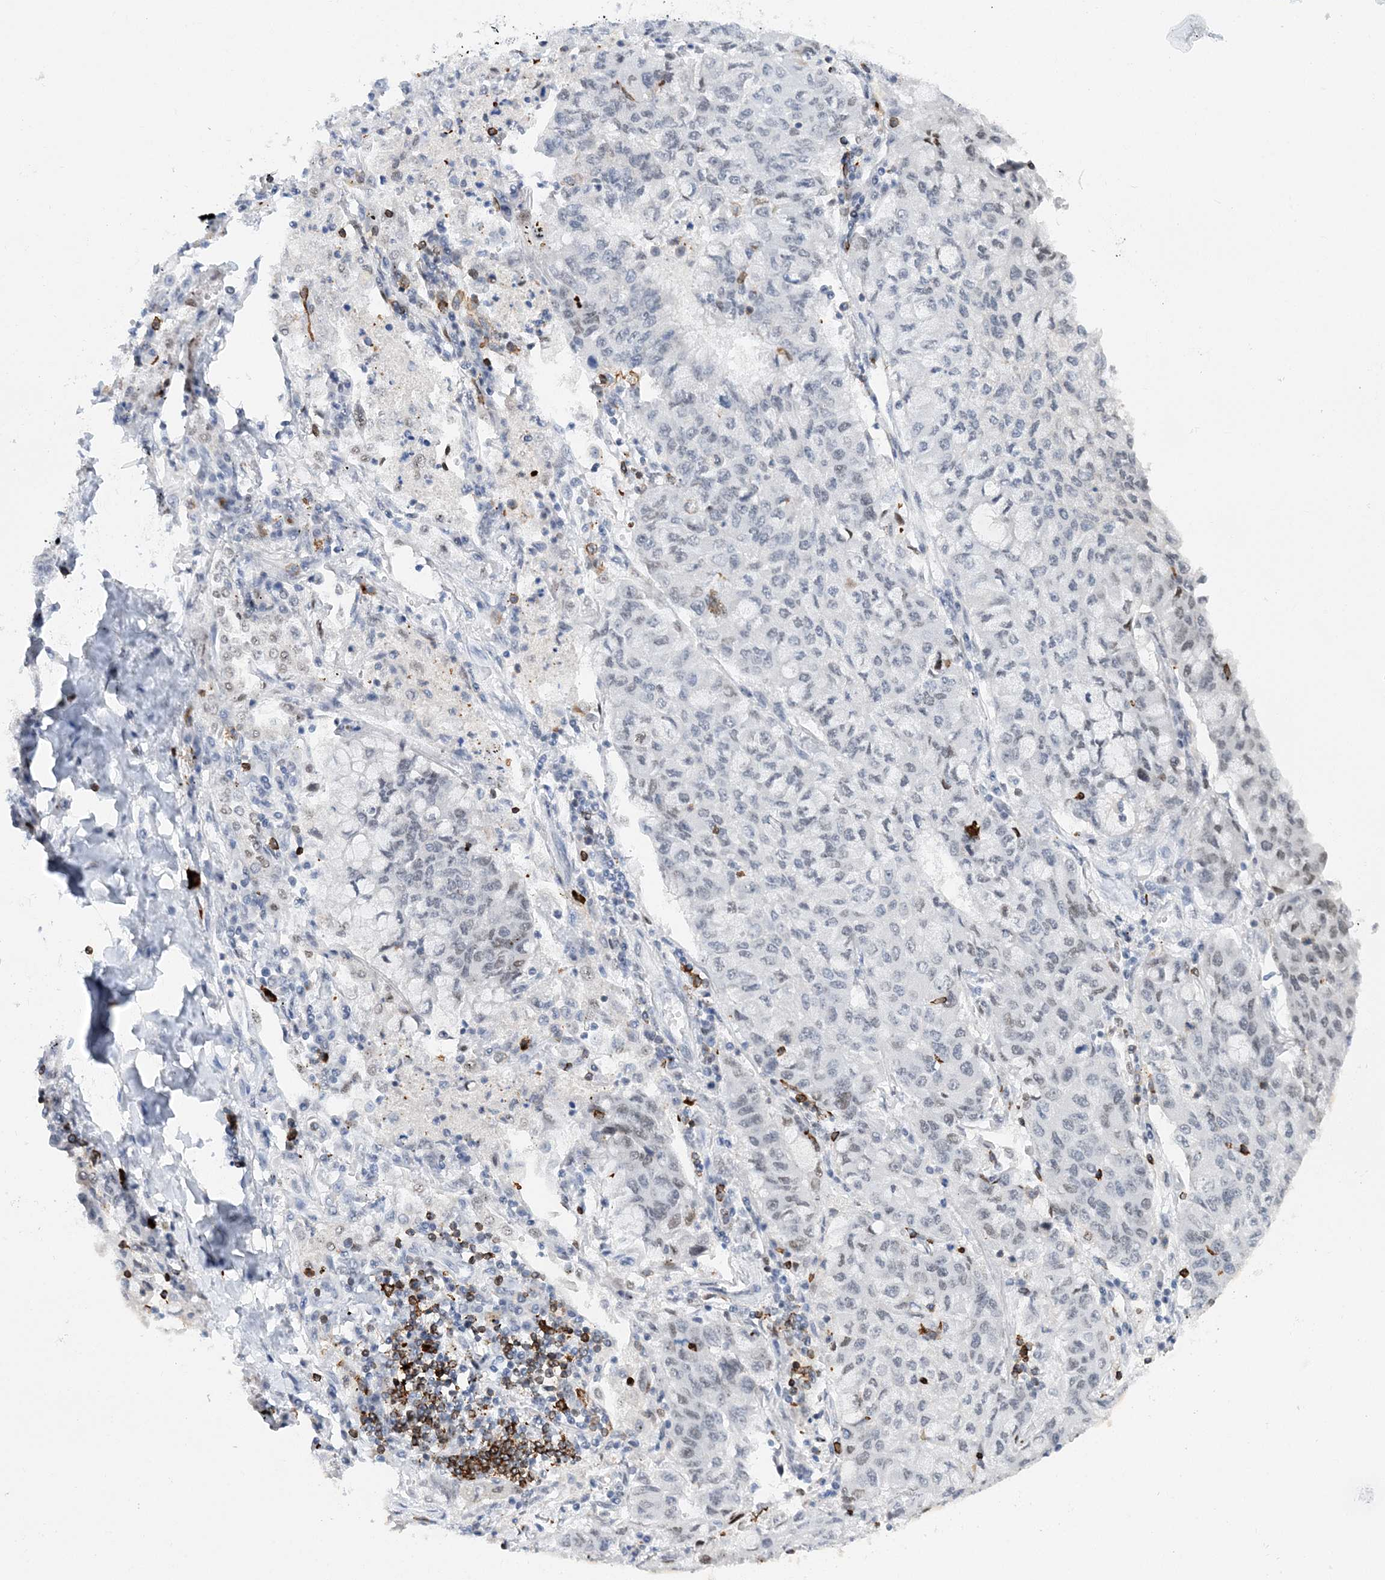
{"staining": {"intensity": "weak", "quantity": "<25%", "location": "nuclear"}, "tissue": "lung cancer", "cell_type": "Tumor cells", "image_type": "cancer", "snomed": [{"axis": "morphology", "description": "Squamous cell carcinoma, NOS"}, {"axis": "topography", "description": "Lung"}], "caption": "An image of human squamous cell carcinoma (lung) is negative for staining in tumor cells.", "gene": "PRMT9", "patient": {"sex": "male", "age": 74}}